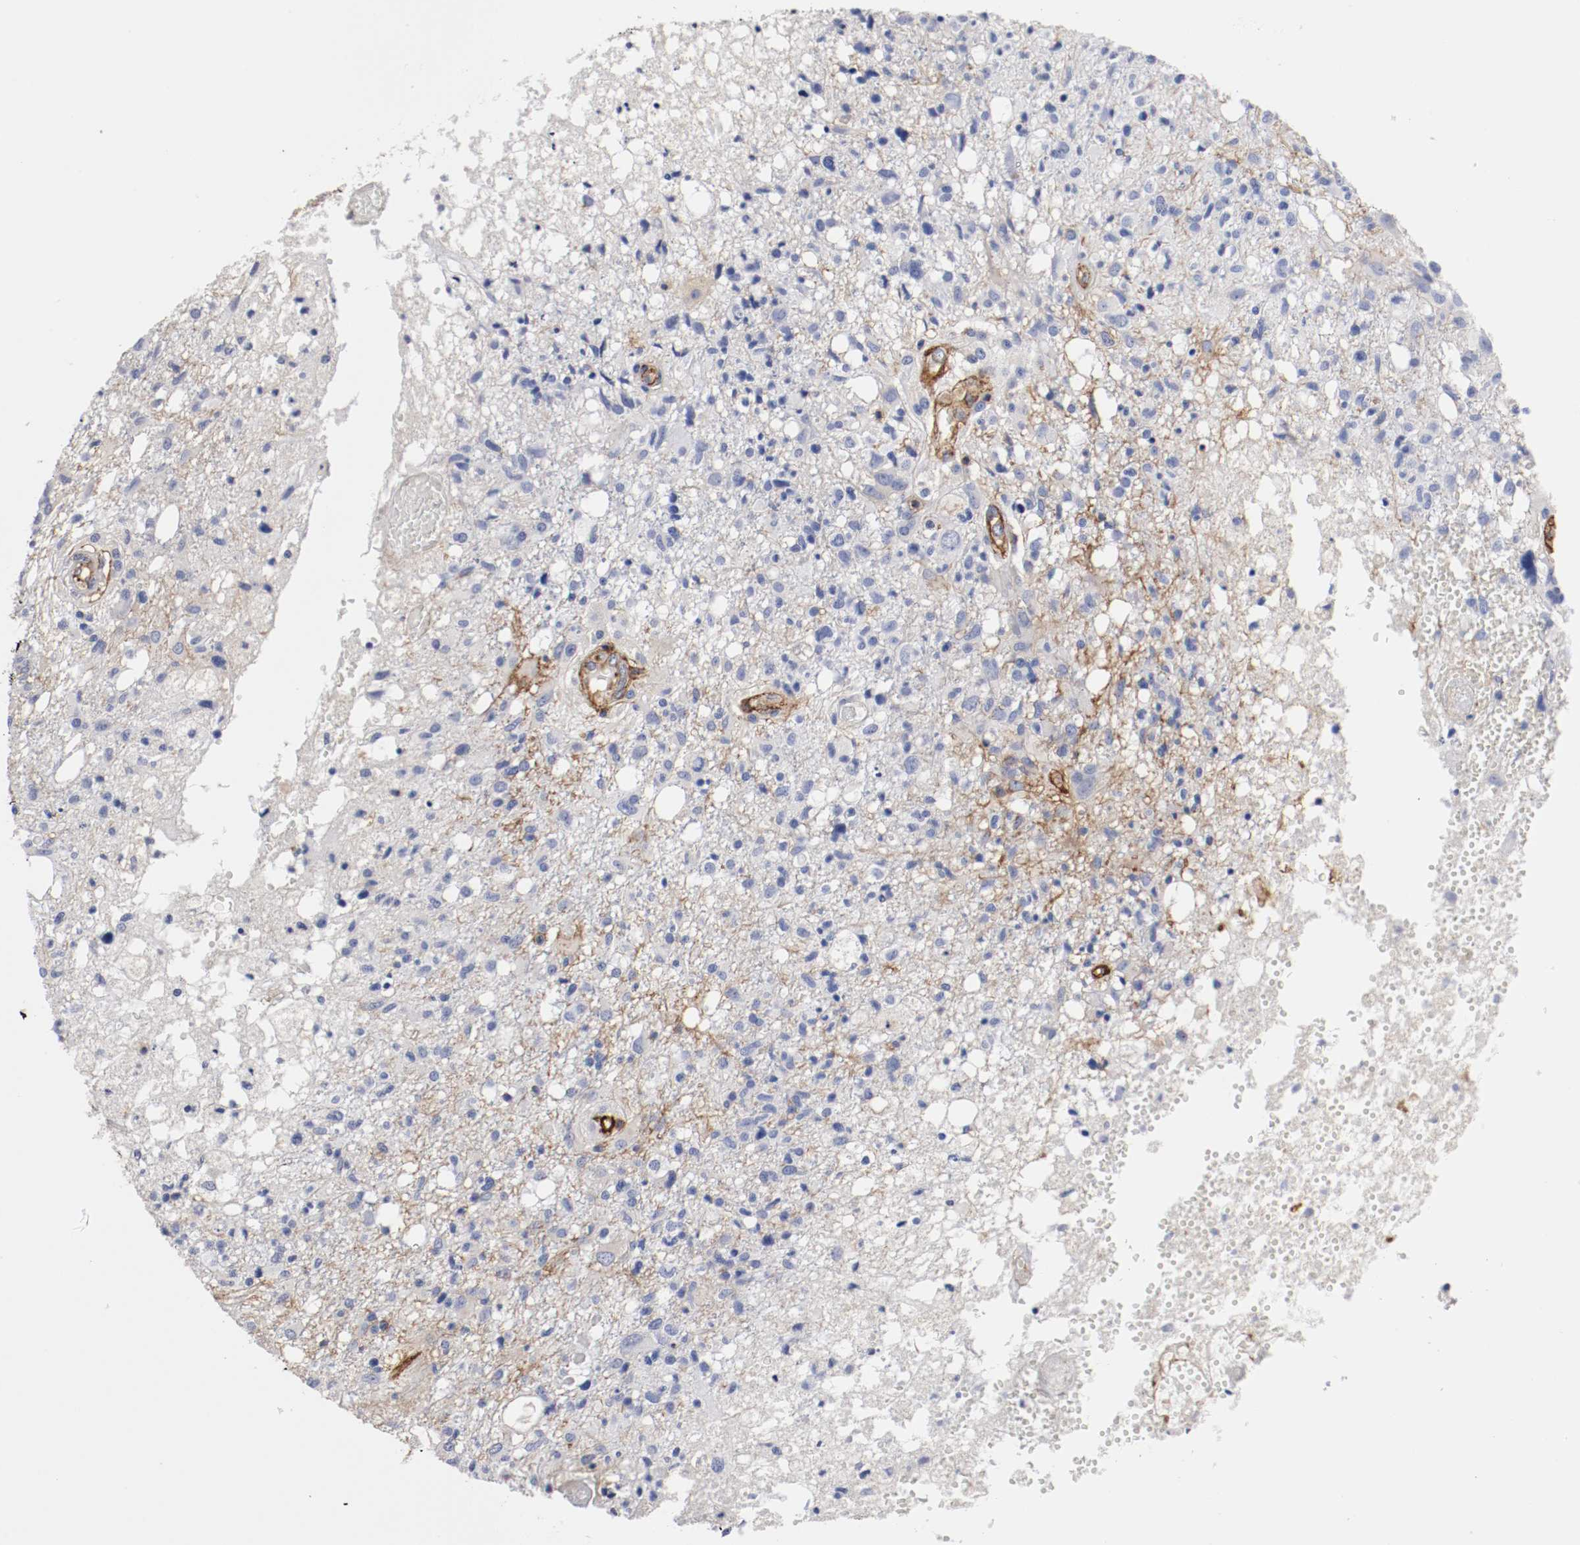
{"staining": {"intensity": "moderate", "quantity": "<25%", "location": "cytoplasmic/membranous"}, "tissue": "glioma", "cell_type": "Tumor cells", "image_type": "cancer", "snomed": [{"axis": "morphology", "description": "Glioma, malignant, High grade"}, {"axis": "topography", "description": "Cerebral cortex"}], "caption": "Glioma was stained to show a protein in brown. There is low levels of moderate cytoplasmic/membranous staining in approximately <25% of tumor cells. (IHC, brightfield microscopy, high magnification).", "gene": "IFITM1", "patient": {"sex": "male", "age": 76}}